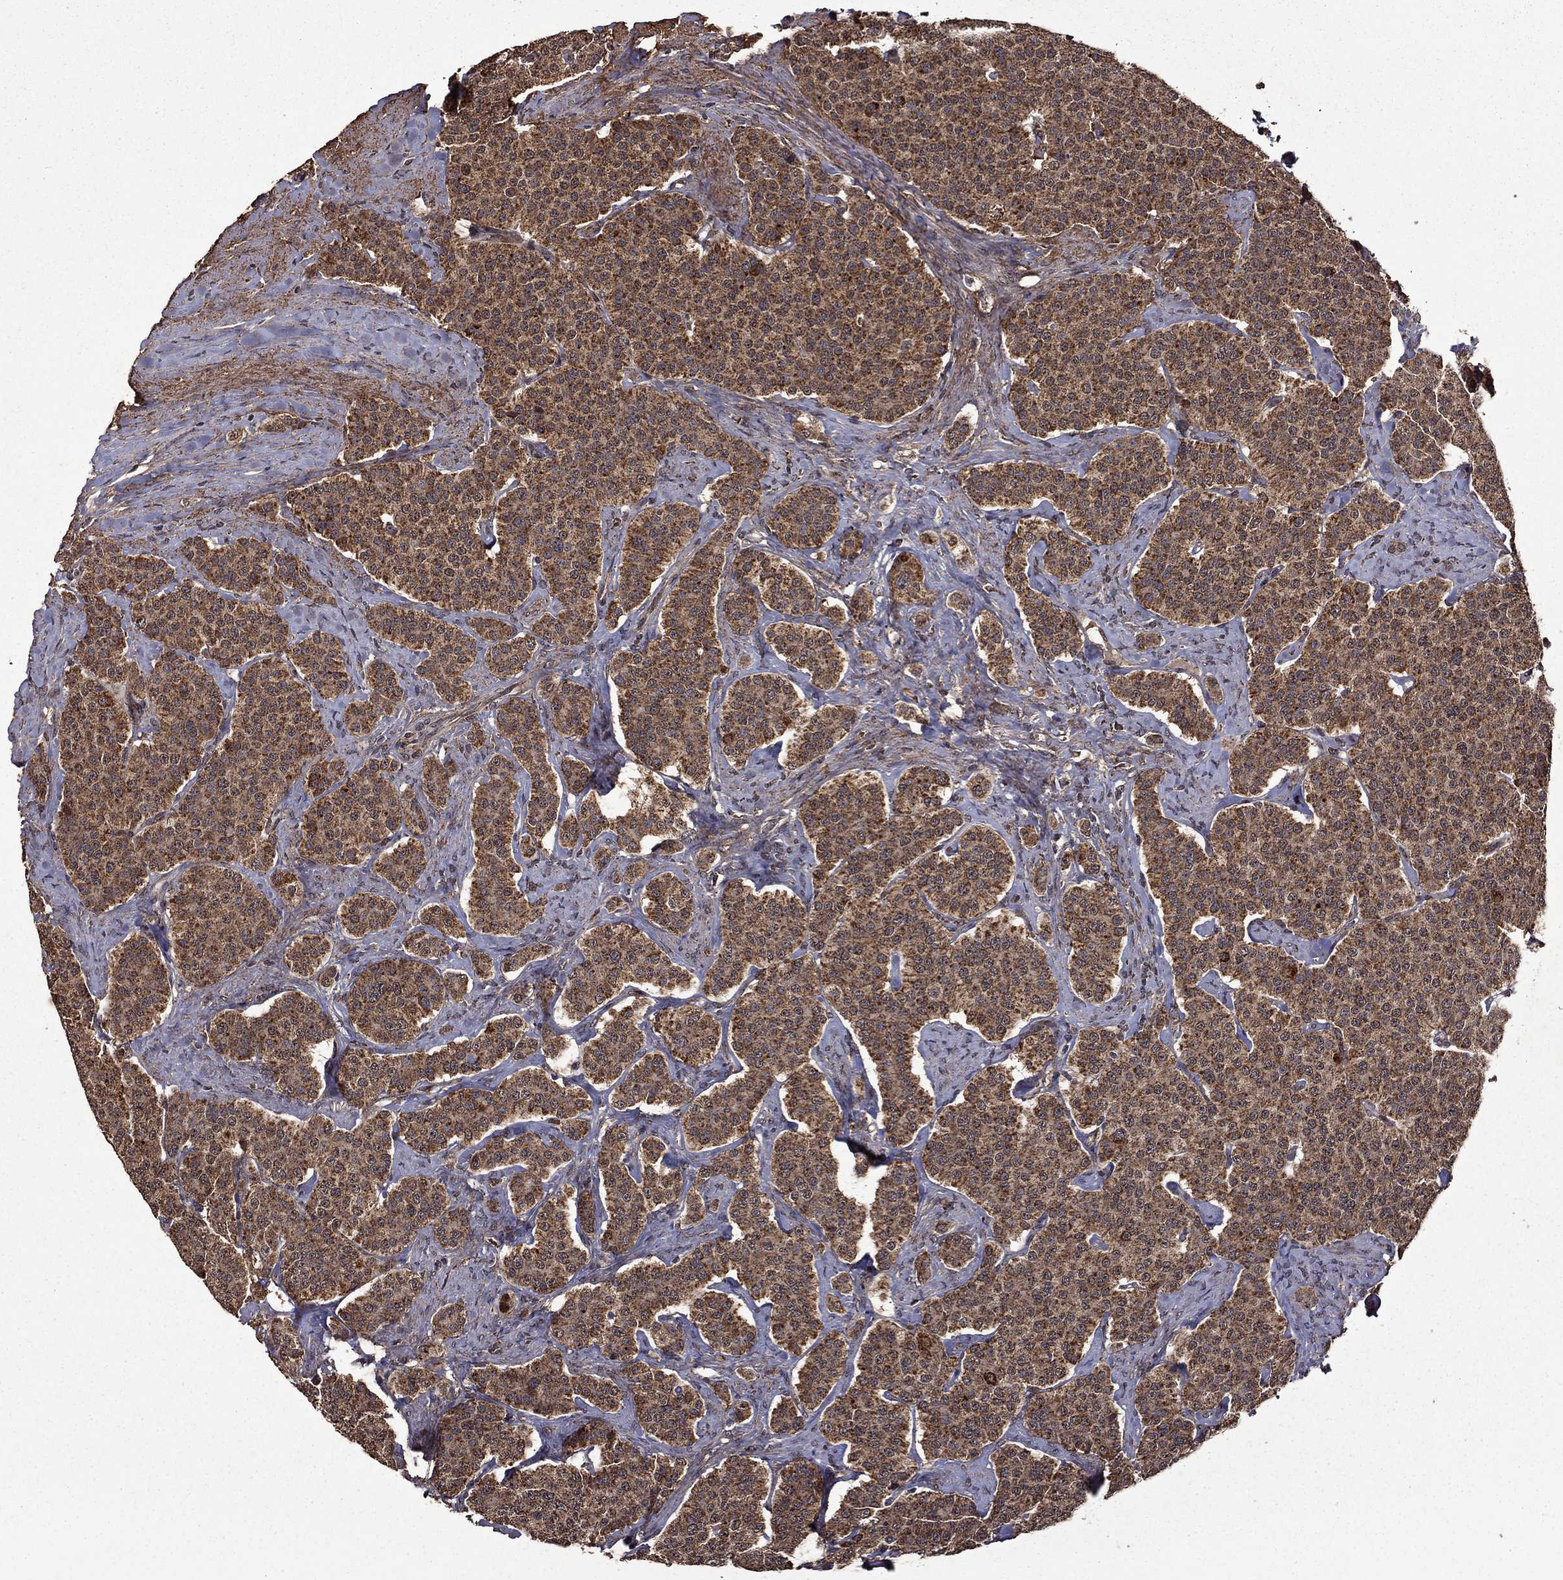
{"staining": {"intensity": "moderate", "quantity": ">75%", "location": "cytoplasmic/membranous"}, "tissue": "carcinoid", "cell_type": "Tumor cells", "image_type": "cancer", "snomed": [{"axis": "morphology", "description": "Carcinoid, malignant, NOS"}, {"axis": "topography", "description": "Small intestine"}], "caption": "Immunohistochemistry (IHC) (DAB) staining of human carcinoid reveals moderate cytoplasmic/membranous protein staining in approximately >75% of tumor cells. (DAB (3,3'-diaminobenzidine) = brown stain, brightfield microscopy at high magnification).", "gene": "ITM2B", "patient": {"sex": "female", "age": 58}}